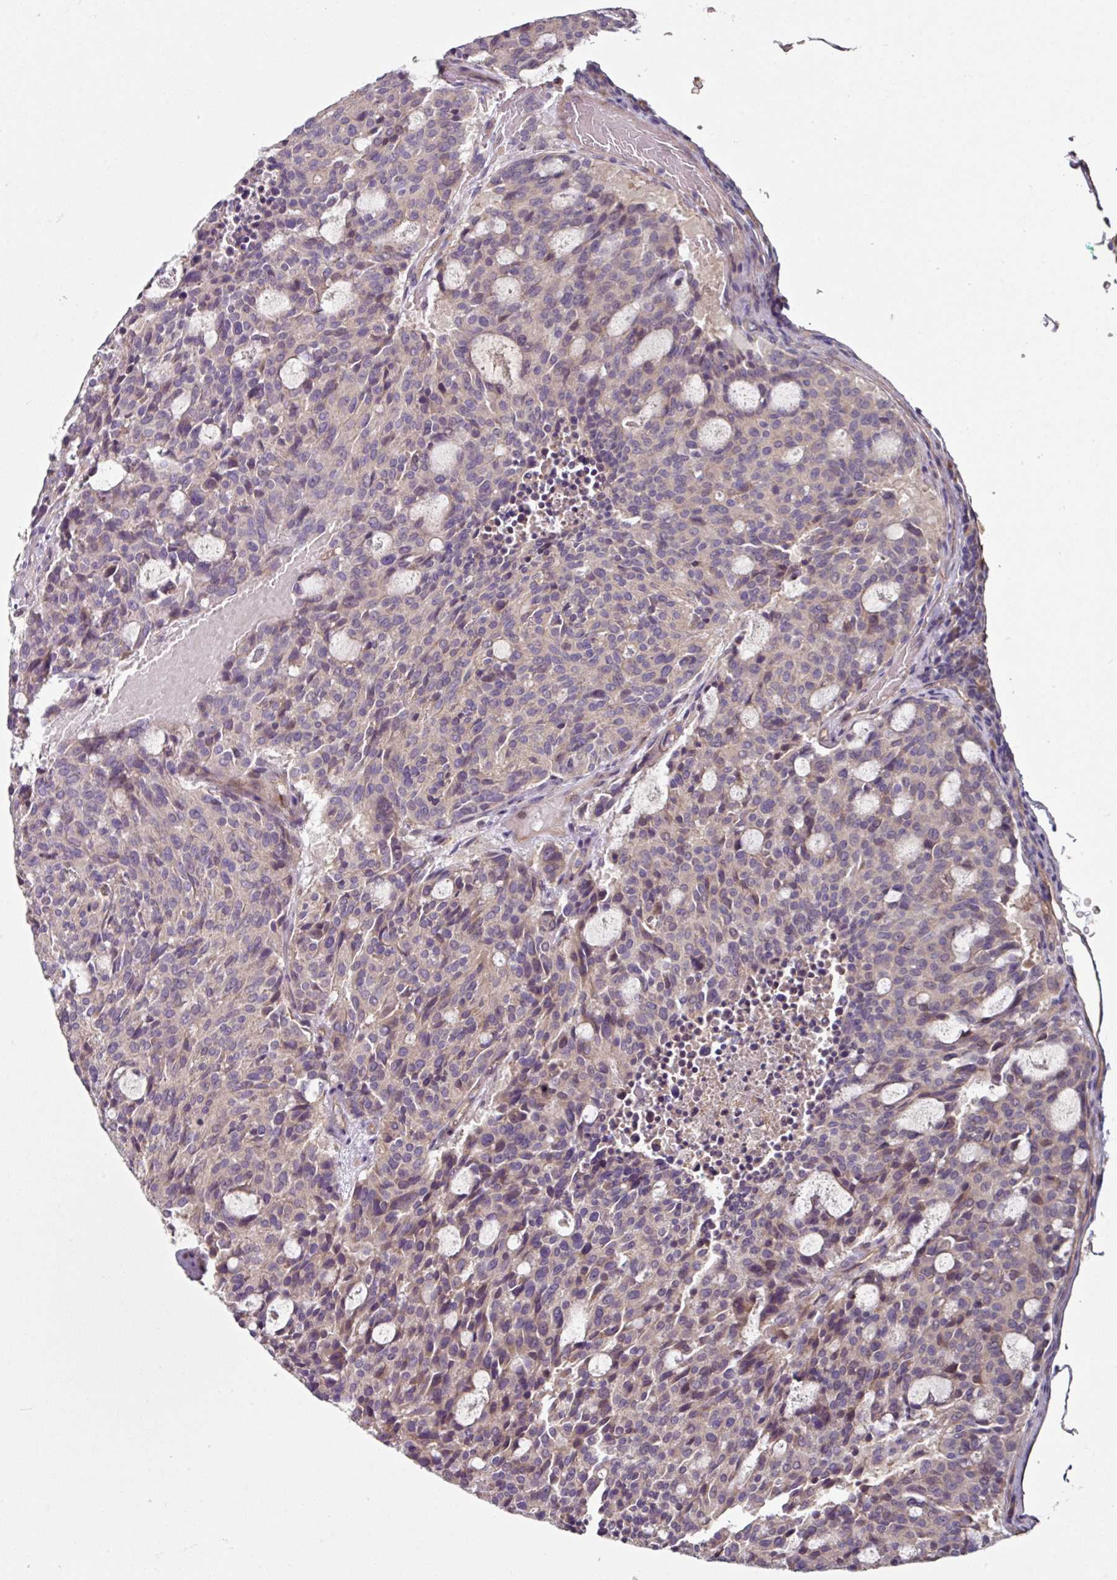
{"staining": {"intensity": "negative", "quantity": "none", "location": "none"}, "tissue": "carcinoid", "cell_type": "Tumor cells", "image_type": "cancer", "snomed": [{"axis": "morphology", "description": "Carcinoid, malignant, NOS"}, {"axis": "topography", "description": "Pancreas"}], "caption": "Tumor cells are negative for protein expression in human carcinoid.", "gene": "C4orf48", "patient": {"sex": "female", "age": 54}}